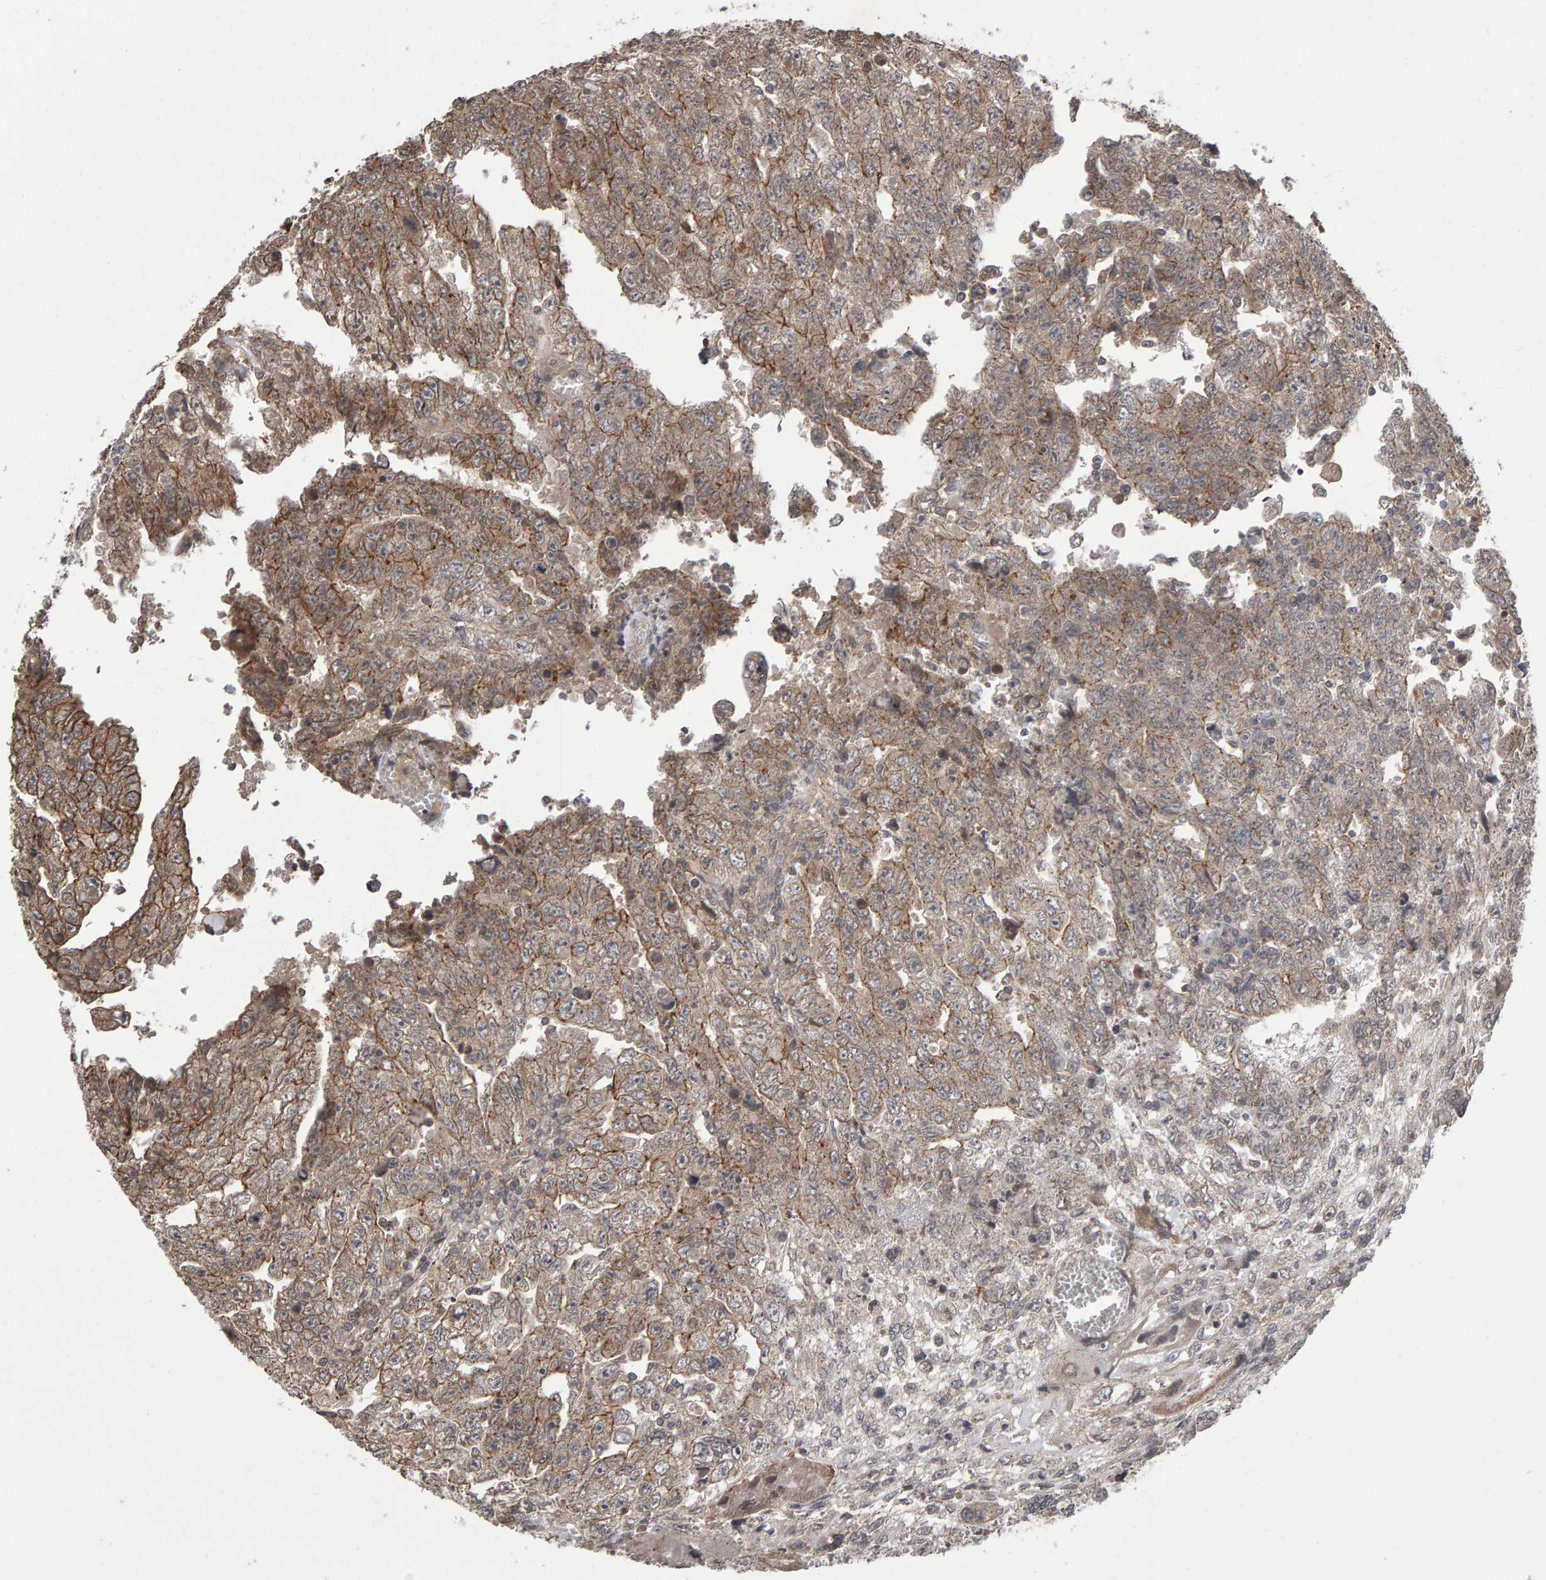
{"staining": {"intensity": "weak", "quantity": ">75%", "location": "cytoplasmic/membranous"}, "tissue": "testis cancer", "cell_type": "Tumor cells", "image_type": "cancer", "snomed": [{"axis": "morphology", "description": "Carcinoma, Embryonal, NOS"}, {"axis": "topography", "description": "Testis"}], "caption": "Immunohistochemical staining of human embryonal carcinoma (testis) demonstrates weak cytoplasmic/membranous protein staining in about >75% of tumor cells. Using DAB (brown) and hematoxylin (blue) stains, captured at high magnification using brightfield microscopy.", "gene": "SCRIB", "patient": {"sex": "male", "age": 28}}